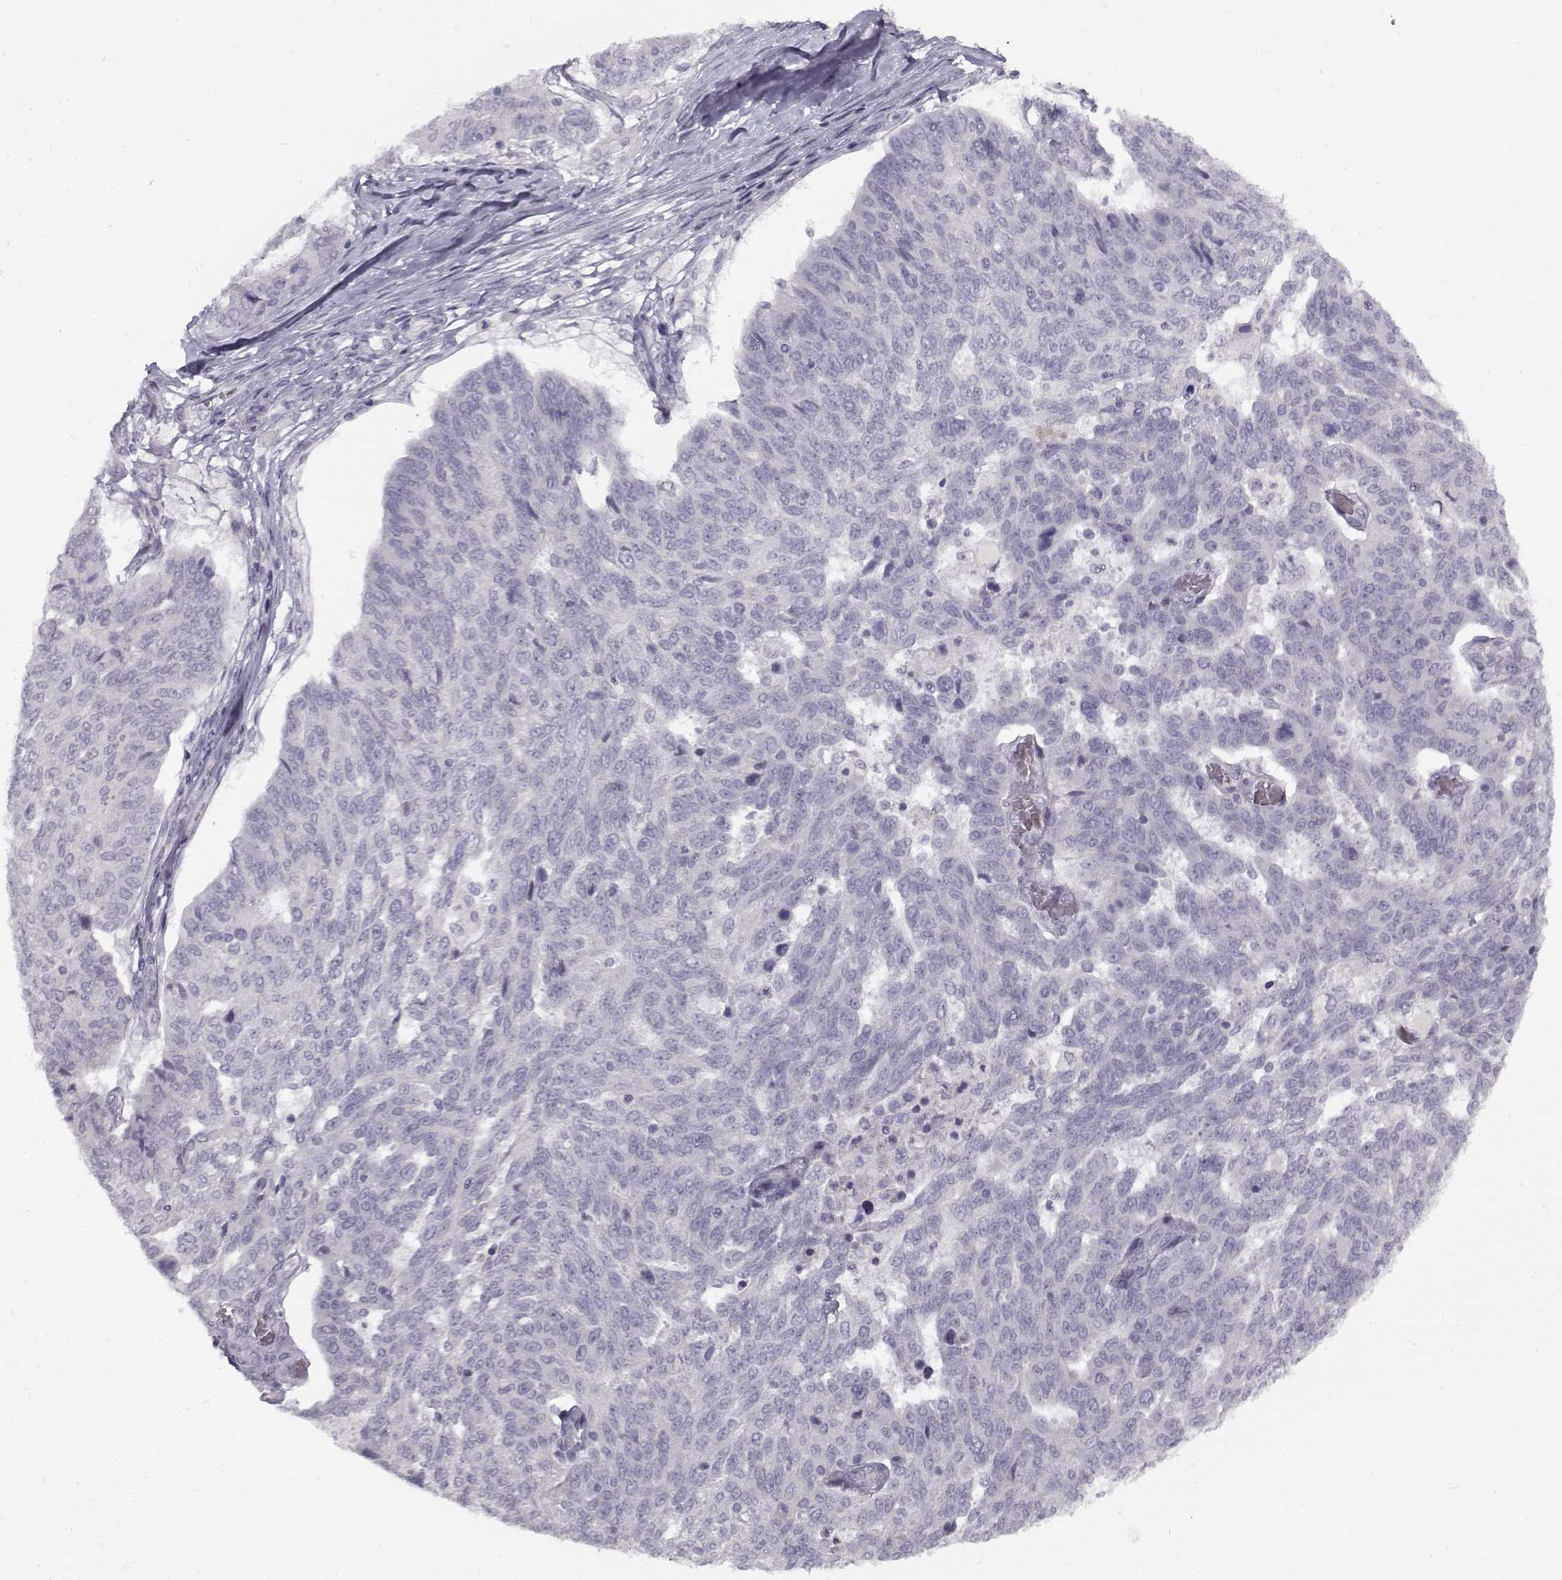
{"staining": {"intensity": "negative", "quantity": "none", "location": "none"}, "tissue": "ovarian cancer", "cell_type": "Tumor cells", "image_type": "cancer", "snomed": [{"axis": "morphology", "description": "Cystadenocarcinoma, serous, NOS"}, {"axis": "topography", "description": "Ovary"}], "caption": "An IHC histopathology image of ovarian serous cystadenocarcinoma is shown. There is no staining in tumor cells of ovarian serous cystadenocarcinoma.", "gene": "SNCA", "patient": {"sex": "female", "age": 67}}